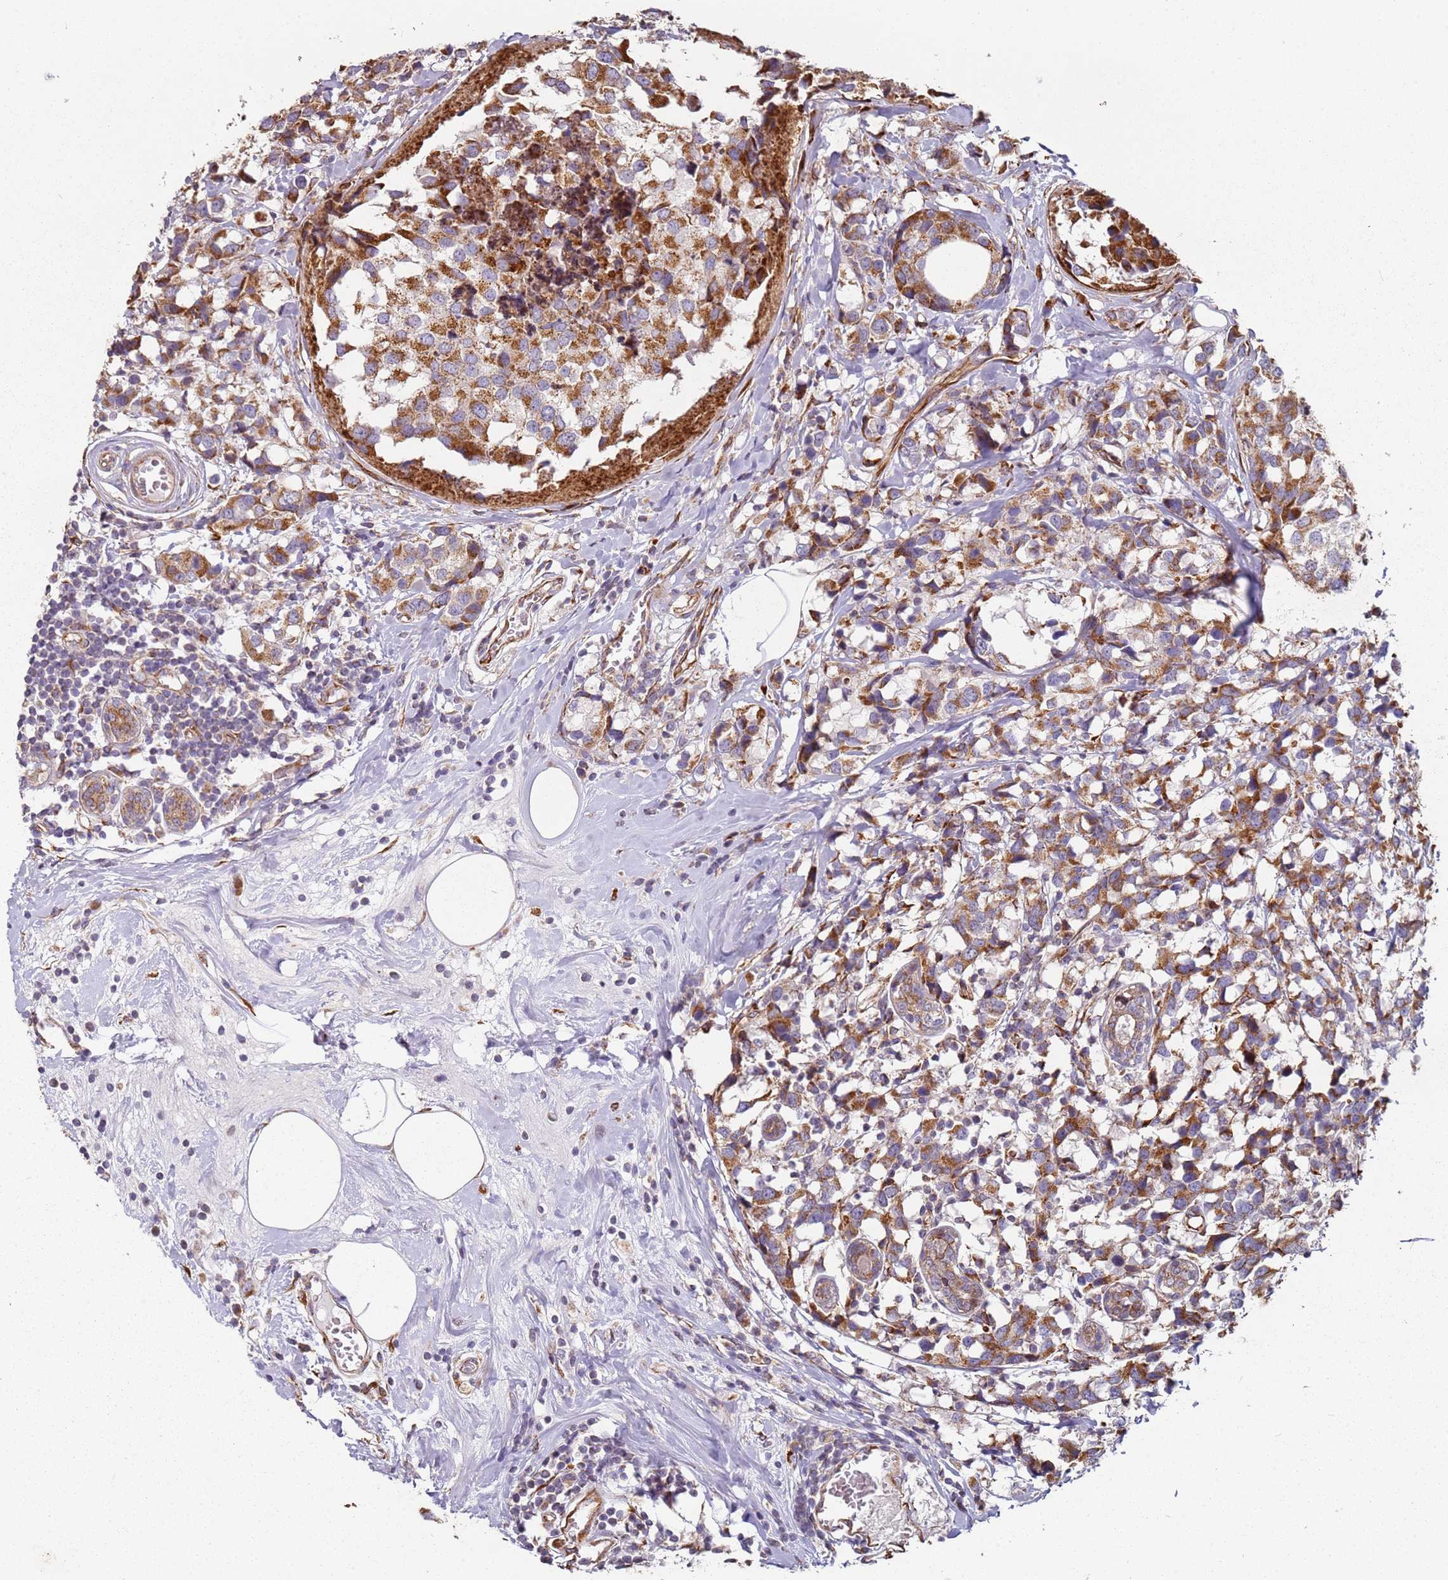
{"staining": {"intensity": "moderate", "quantity": ">75%", "location": "cytoplasmic/membranous"}, "tissue": "breast cancer", "cell_type": "Tumor cells", "image_type": "cancer", "snomed": [{"axis": "morphology", "description": "Lobular carcinoma"}, {"axis": "topography", "description": "Breast"}], "caption": "There is medium levels of moderate cytoplasmic/membranous positivity in tumor cells of breast cancer (lobular carcinoma), as demonstrated by immunohistochemical staining (brown color).", "gene": "ARFRP1", "patient": {"sex": "female", "age": 59}}